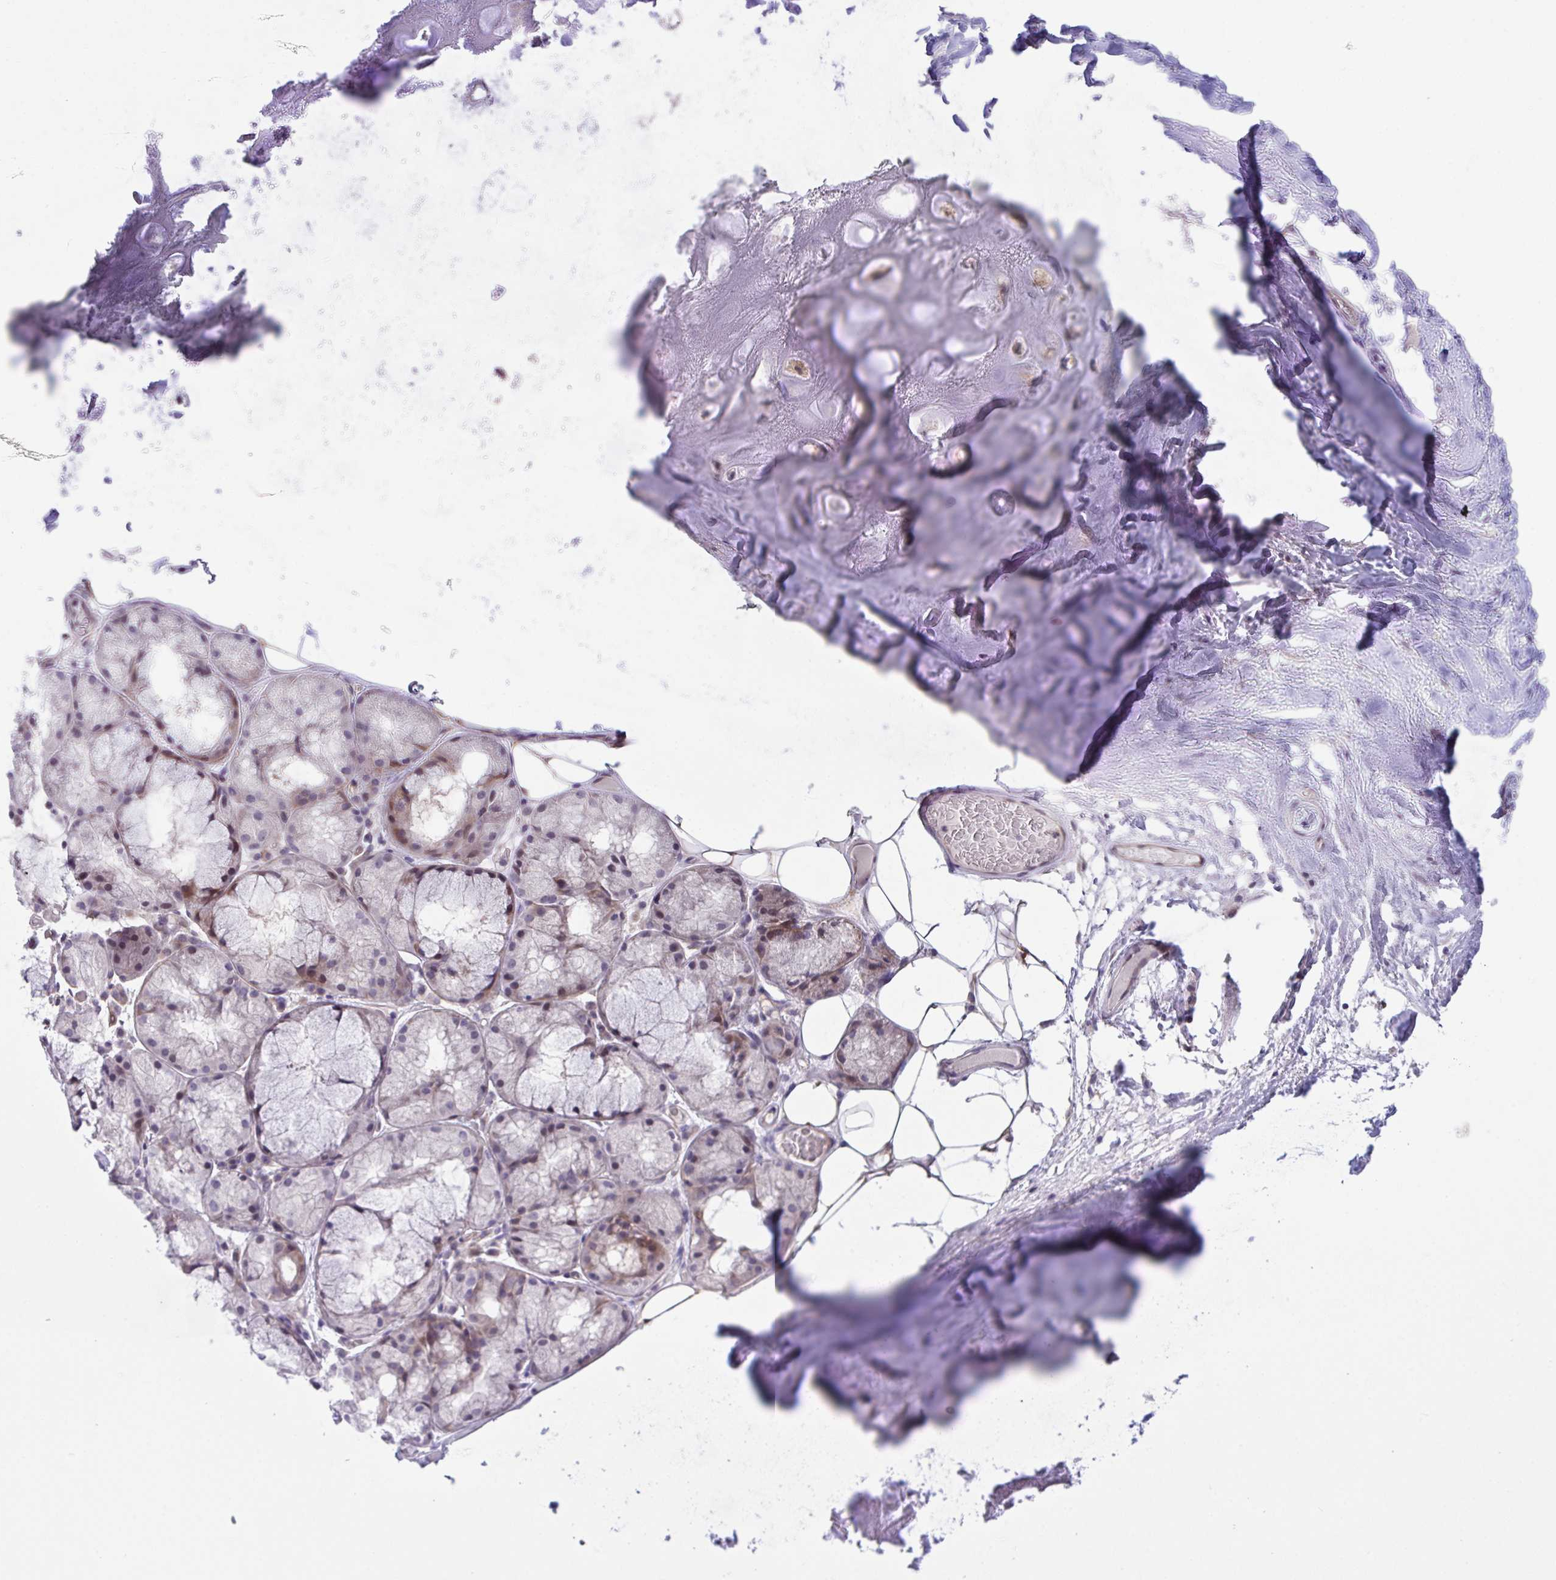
{"staining": {"intensity": "negative", "quantity": "none", "location": "none"}, "tissue": "adipose tissue", "cell_type": "Adipocytes", "image_type": "normal", "snomed": [{"axis": "morphology", "description": "Normal tissue, NOS"}, {"axis": "topography", "description": "Lymph node"}, {"axis": "topography", "description": "Cartilage tissue"}, {"axis": "topography", "description": "Nasopharynx"}], "caption": "High power microscopy image of an immunohistochemistry histopathology image of unremarkable adipose tissue, revealing no significant staining in adipocytes.", "gene": "RHOXF1", "patient": {"sex": "male", "age": 63}}